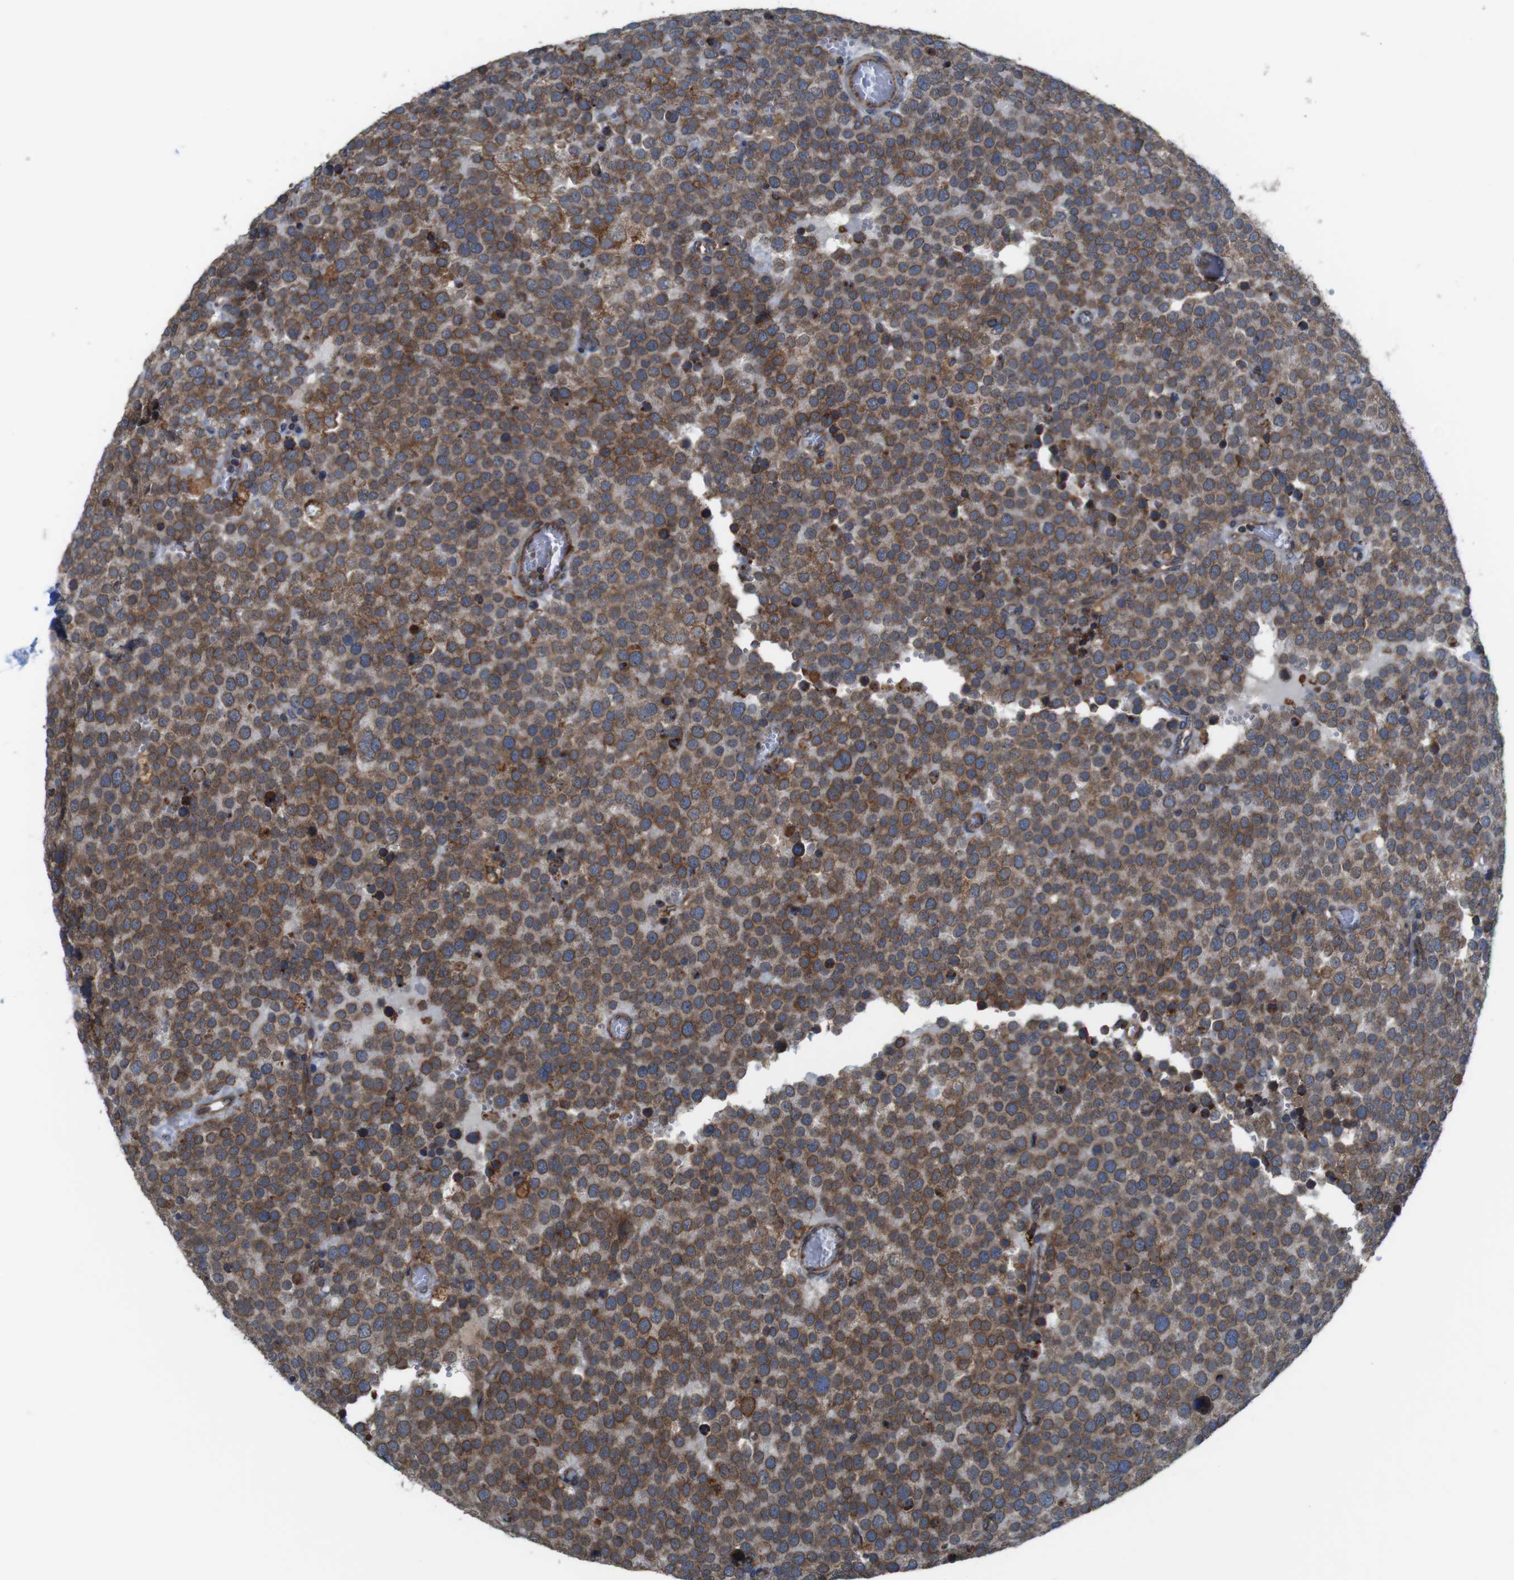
{"staining": {"intensity": "moderate", "quantity": ">75%", "location": "cytoplasmic/membranous"}, "tissue": "testis cancer", "cell_type": "Tumor cells", "image_type": "cancer", "snomed": [{"axis": "morphology", "description": "Normal tissue, NOS"}, {"axis": "morphology", "description": "Seminoma, NOS"}, {"axis": "topography", "description": "Testis"}], "caption": "Moderate cytoplasmic/membranous expression for a protein is seen in about >75% of tumor cells of testis cancer (seminoma) using immunohistochemistry.", "gene": "UGGT1", "patient": {"sex": "male", "age": 71}}